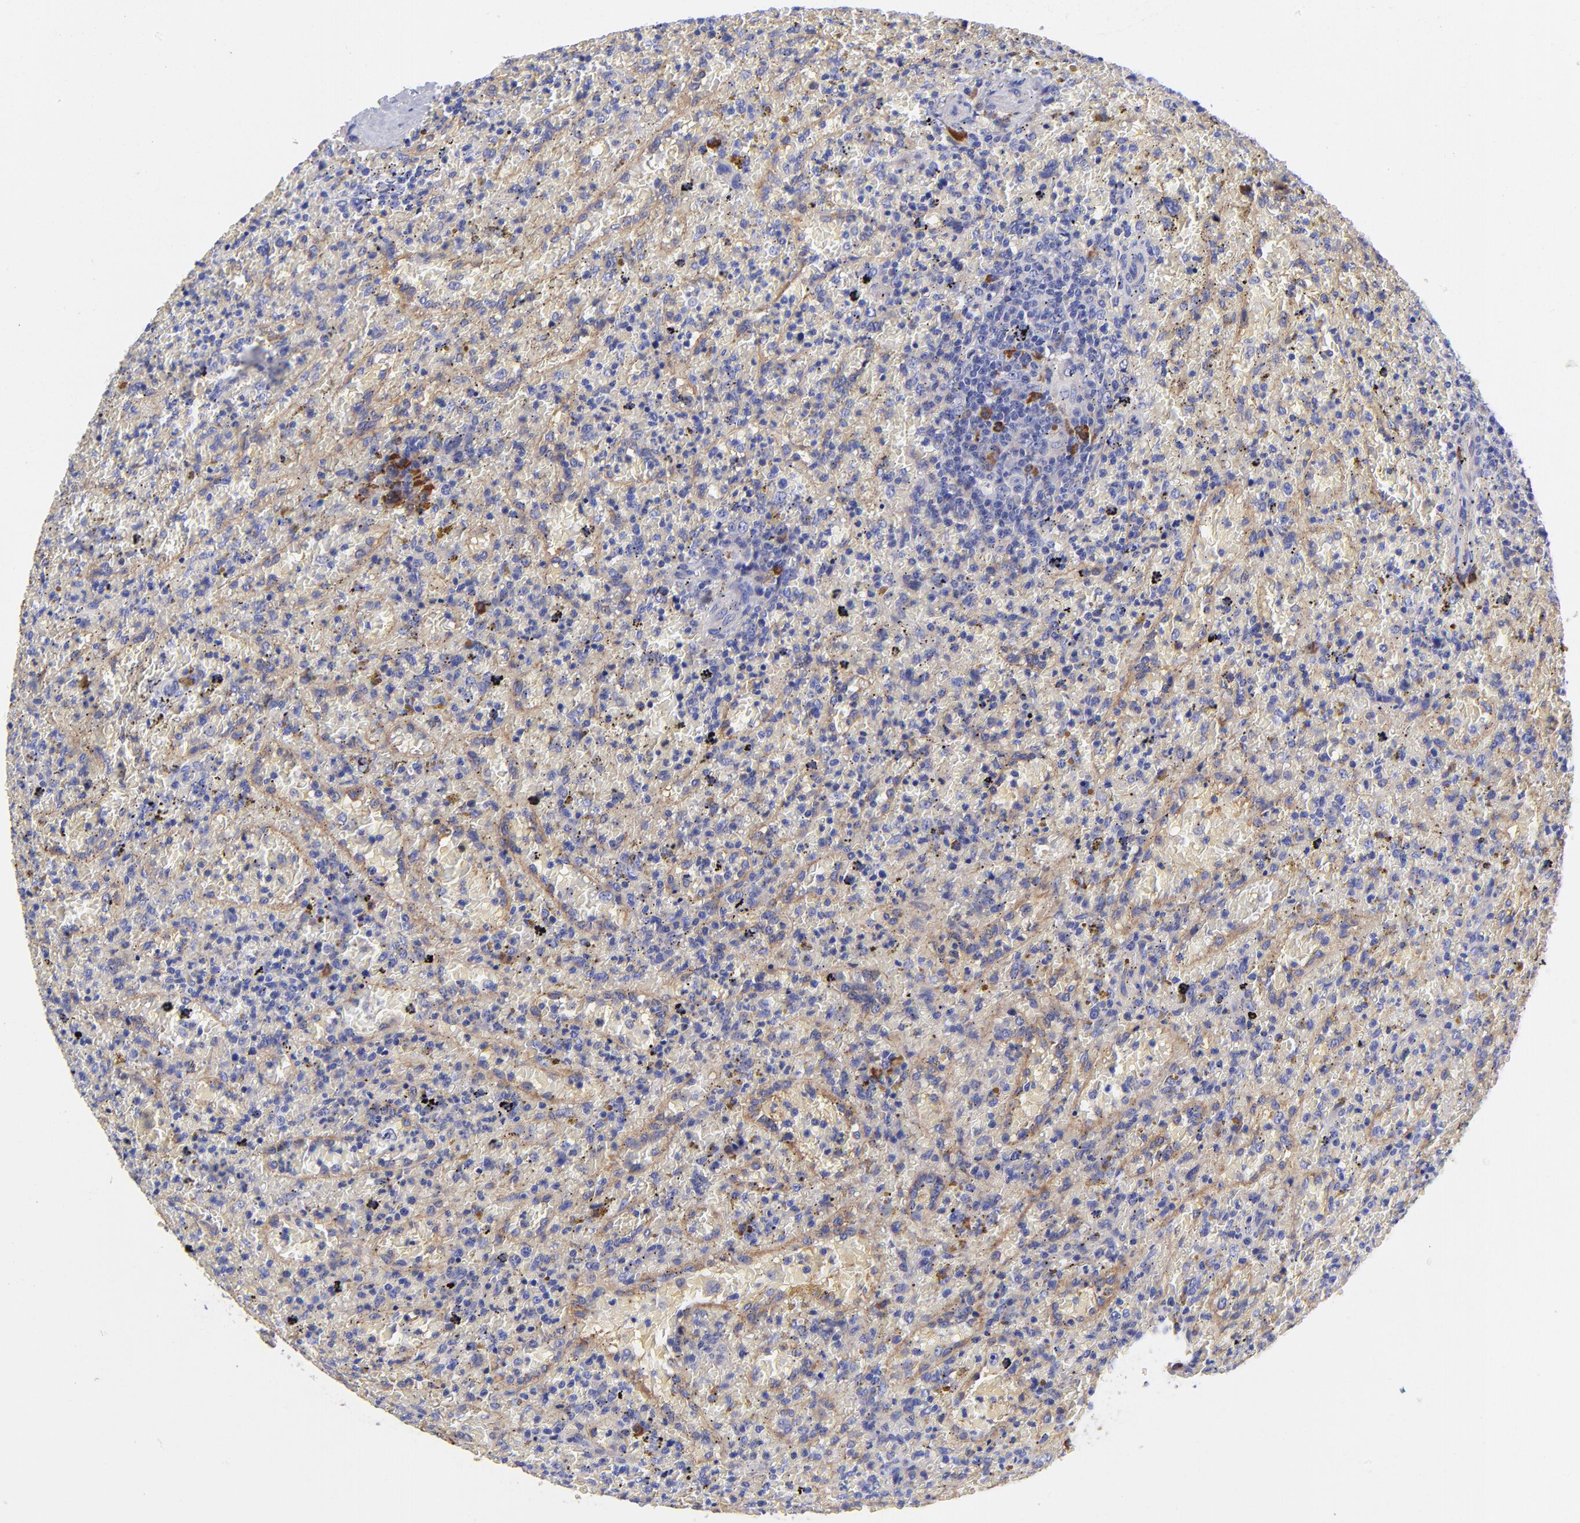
{"staining": {"intensity": "negative", "quantity": "none", "location": "none"}, "tissue": "lymphoma", "cell_type": "Tumor cells", "image_type": "cancer", "snomed": [{"axis": "morphology", "description": "Malignant lymphoma, non-Hodgkin's type, High grade"}, {"axis": "topography", "description": "Spleen"}, {"axis": "topography", "description": "Lymph node"}], "caption": "Immunohistochemistry (IHC) of lymphoma reveals no staining in tumor cells. (DAB (3,3'-diaminobenzidine) immunohistochemistry (IHC) visualized using brightfield microscopy, high magnification).", "gene": "PPFIBP1", "patient": {"sex": "female", "age": 70}}